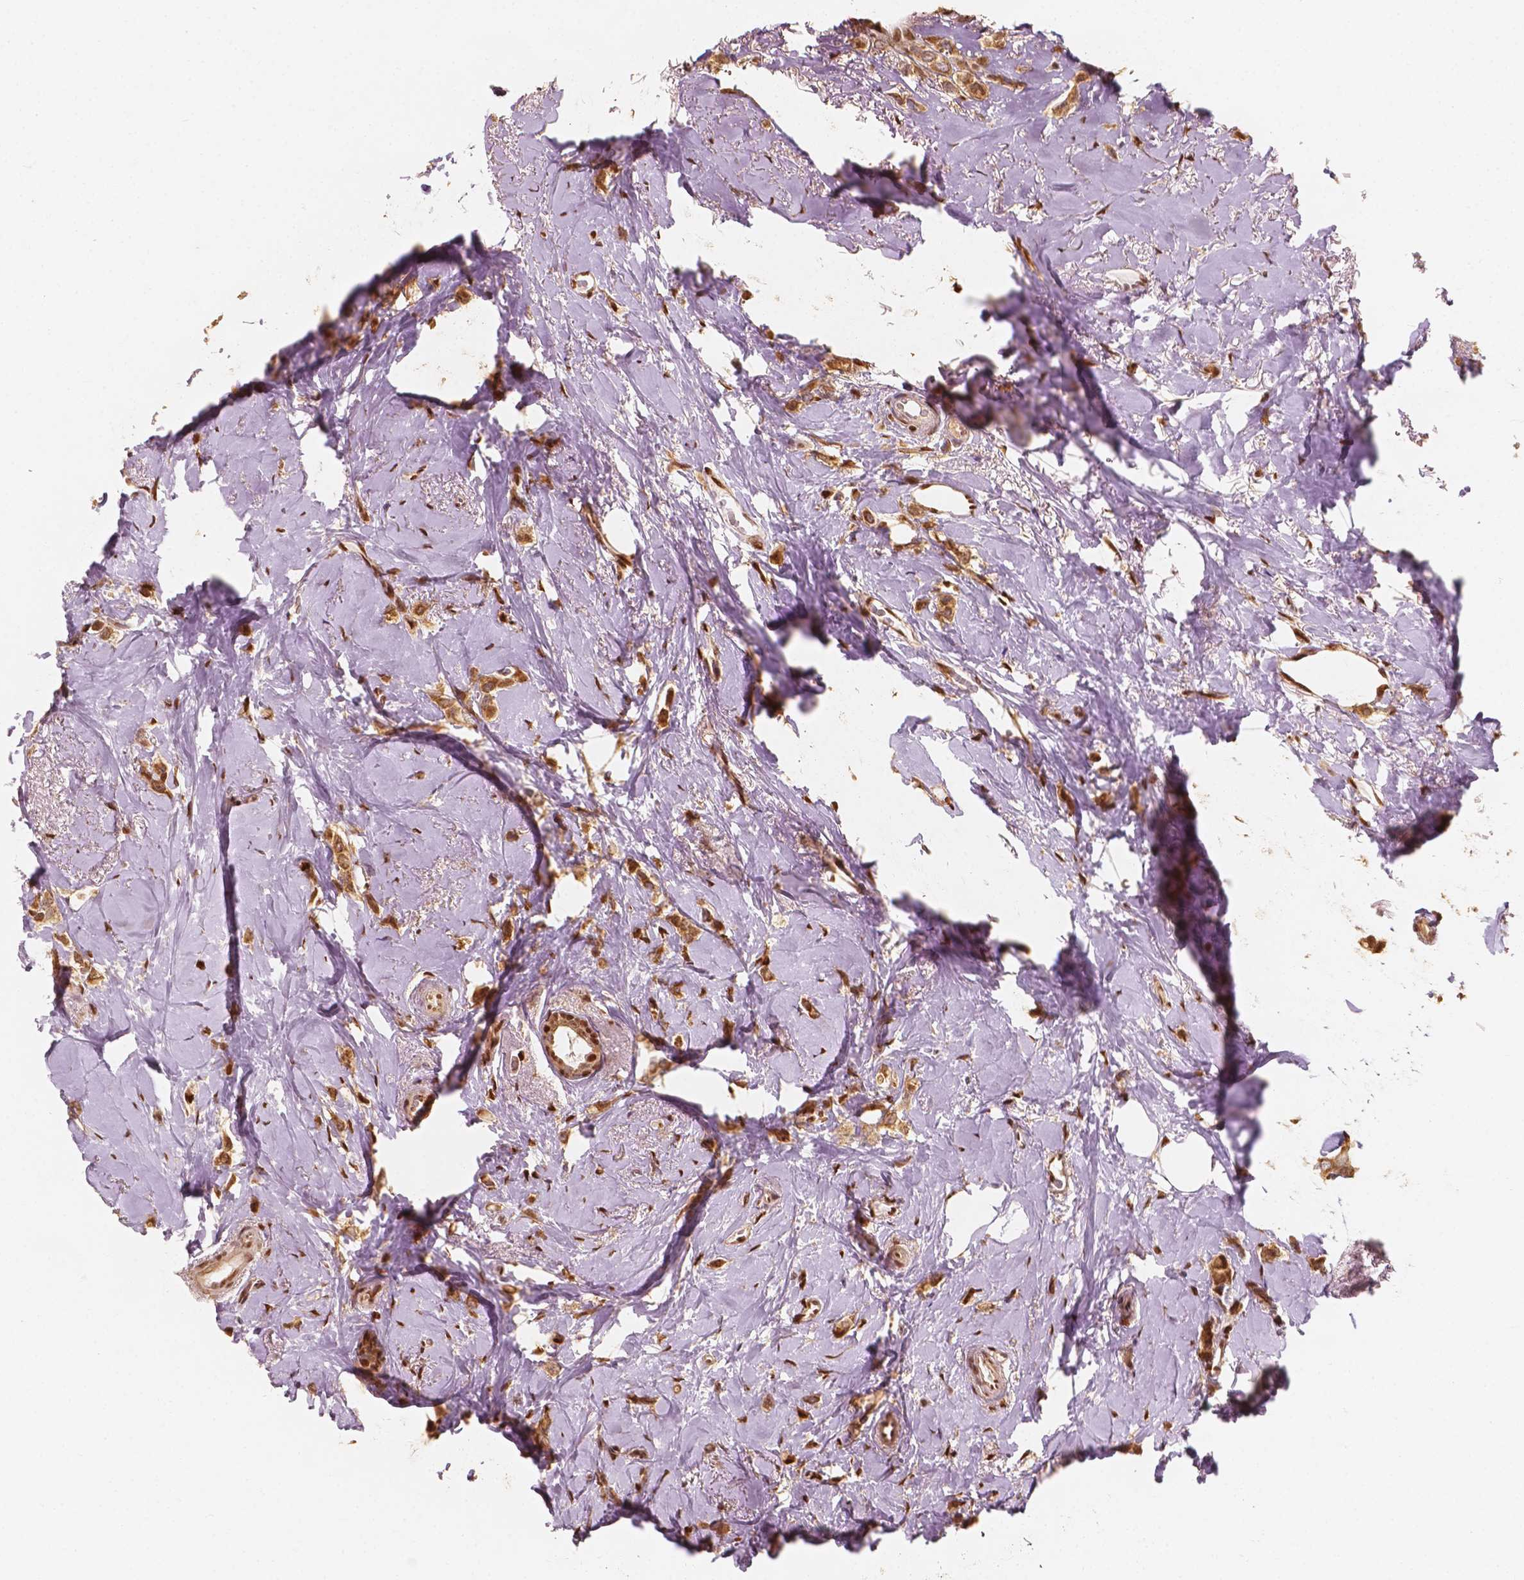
{"staining": {"intensity": "moderate", "quantity": ">75%", "location": "cytoplasmic/membranous,nuclear"}, "tissue": "breast cancer", "cell_type": "Tumor cells", "image_type": "cancer", "snomed": [{"axis": "morphology", "description": "Lobular carcinoma"}, {"axis": "topography", "description": "Breast"}], "caption": "The immunohistochemical stain labels moderate cytoplasmic/membranous and nuclear expression in tumor cells of lobular carcinoma (breast) tissue.", "gene": "TBC1D17", "patient": {"sex": "female", "age": 66}}